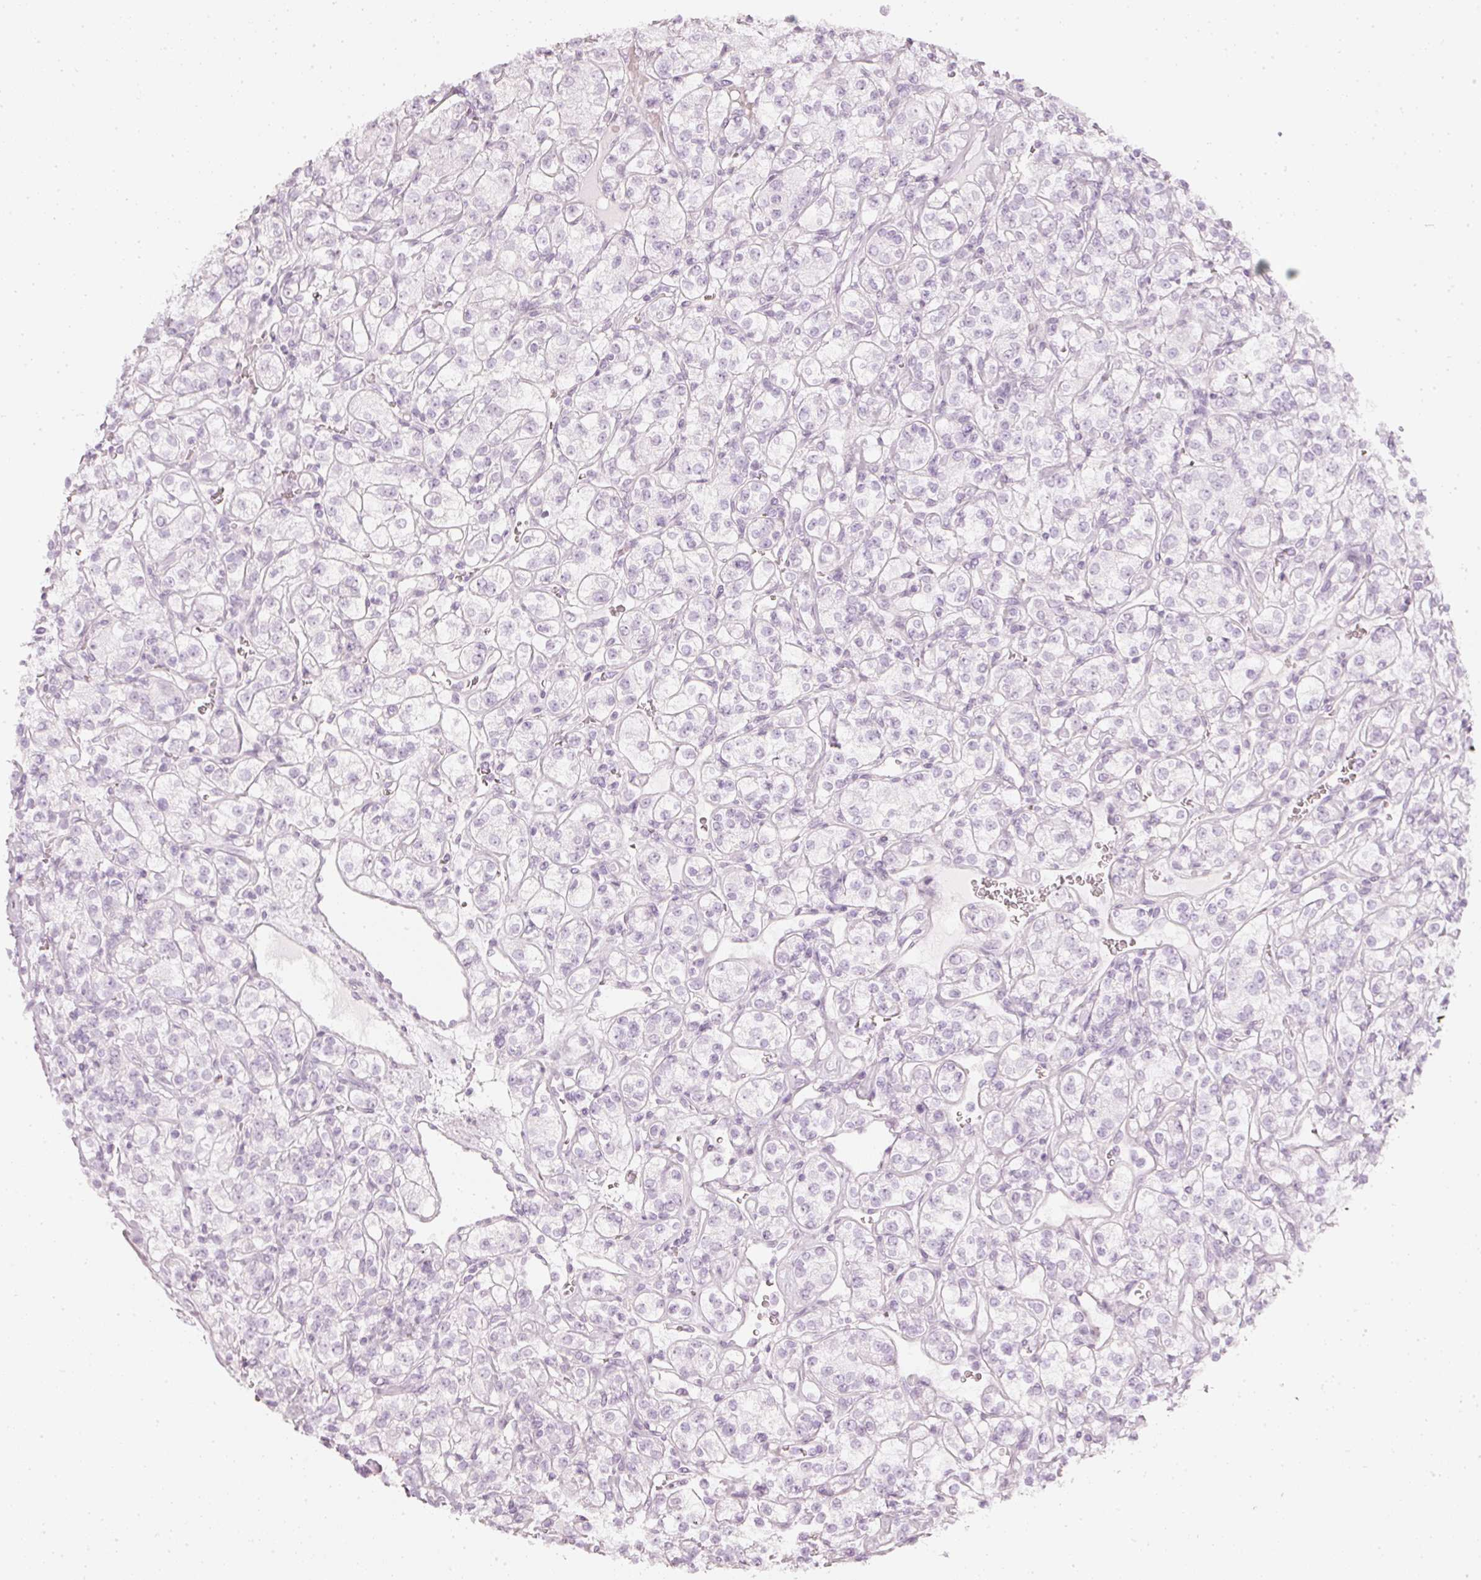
{"staining": {"intensity": "negative", "quantity": "none", "location": "none"}, "tissue": "renal cancer", "cell_type": "Tumor cells", "image_type": "cancer", "snomed": [{"axis": "morphology", "description": "Adenocarcinoma, NOS"}, {"axis": "topography", "description": "Kidney"}], "caption": "This micrograph is of adenocarcinoma (renal) stained with immunohistochemistry (IHC) to label a protein in brown with the nuclei are counter-stained blue. There is no staining in tumor cells.", "gene": "CNP", "patient": {"sex": "male", "age": 77}}